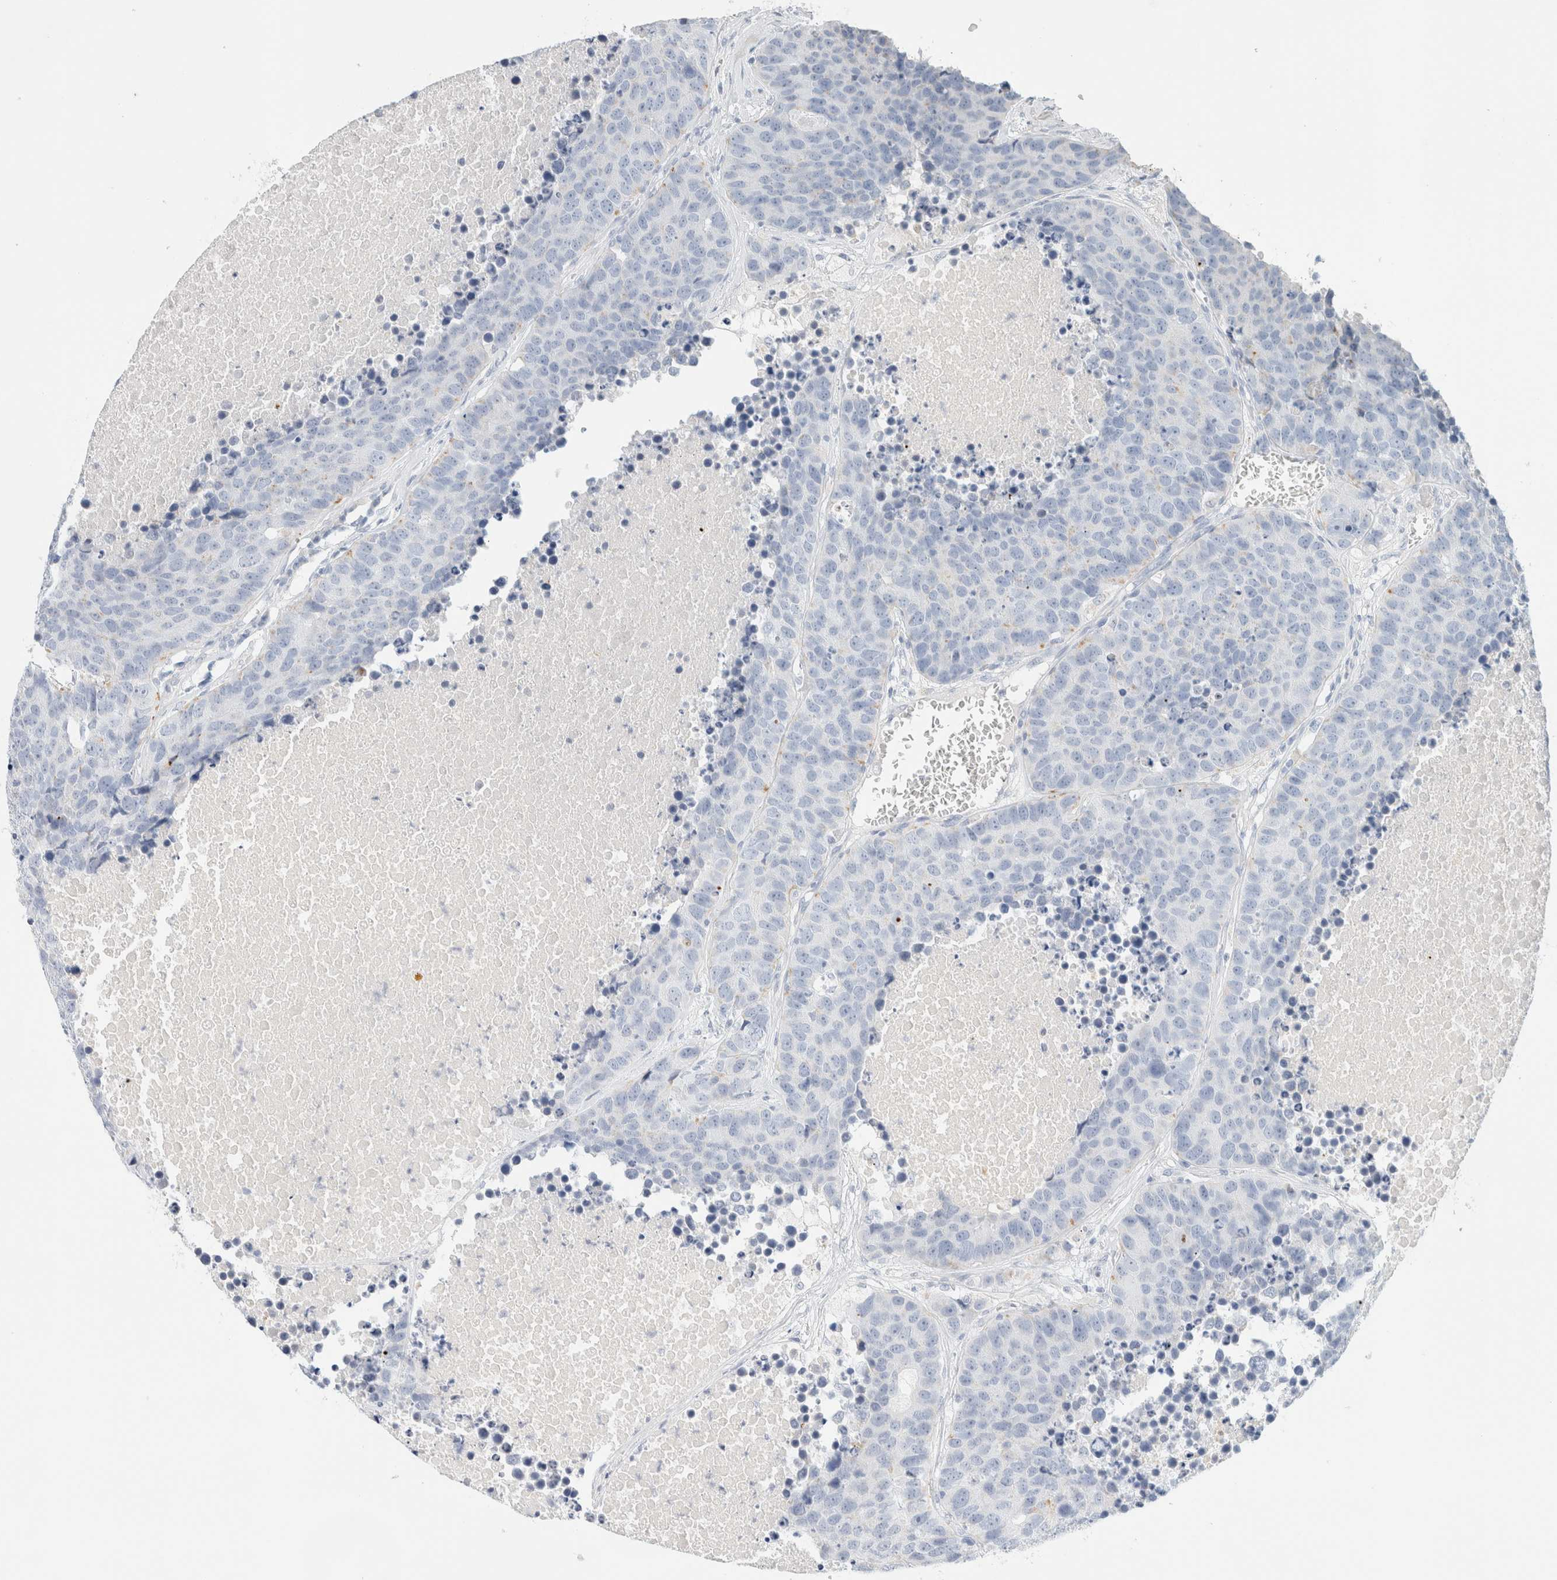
{"staining": {"intensity": "negative", "quantity": "none", "location": "none"}, "tissue": "carcinoid", "cell_type": "Tumor cells", "image_type": "cancer", "snomed": [{"axis": "morphology", "description": "Carcinoid, malignant, NOS"}, {"axis": "topography", "description": "Lung"}], "caption": "Histopathology image shows no significant protein expression in tumor cells of carcinoid.", "gene": "HEXD", "patient": {"sex": "male", "age": 60}}